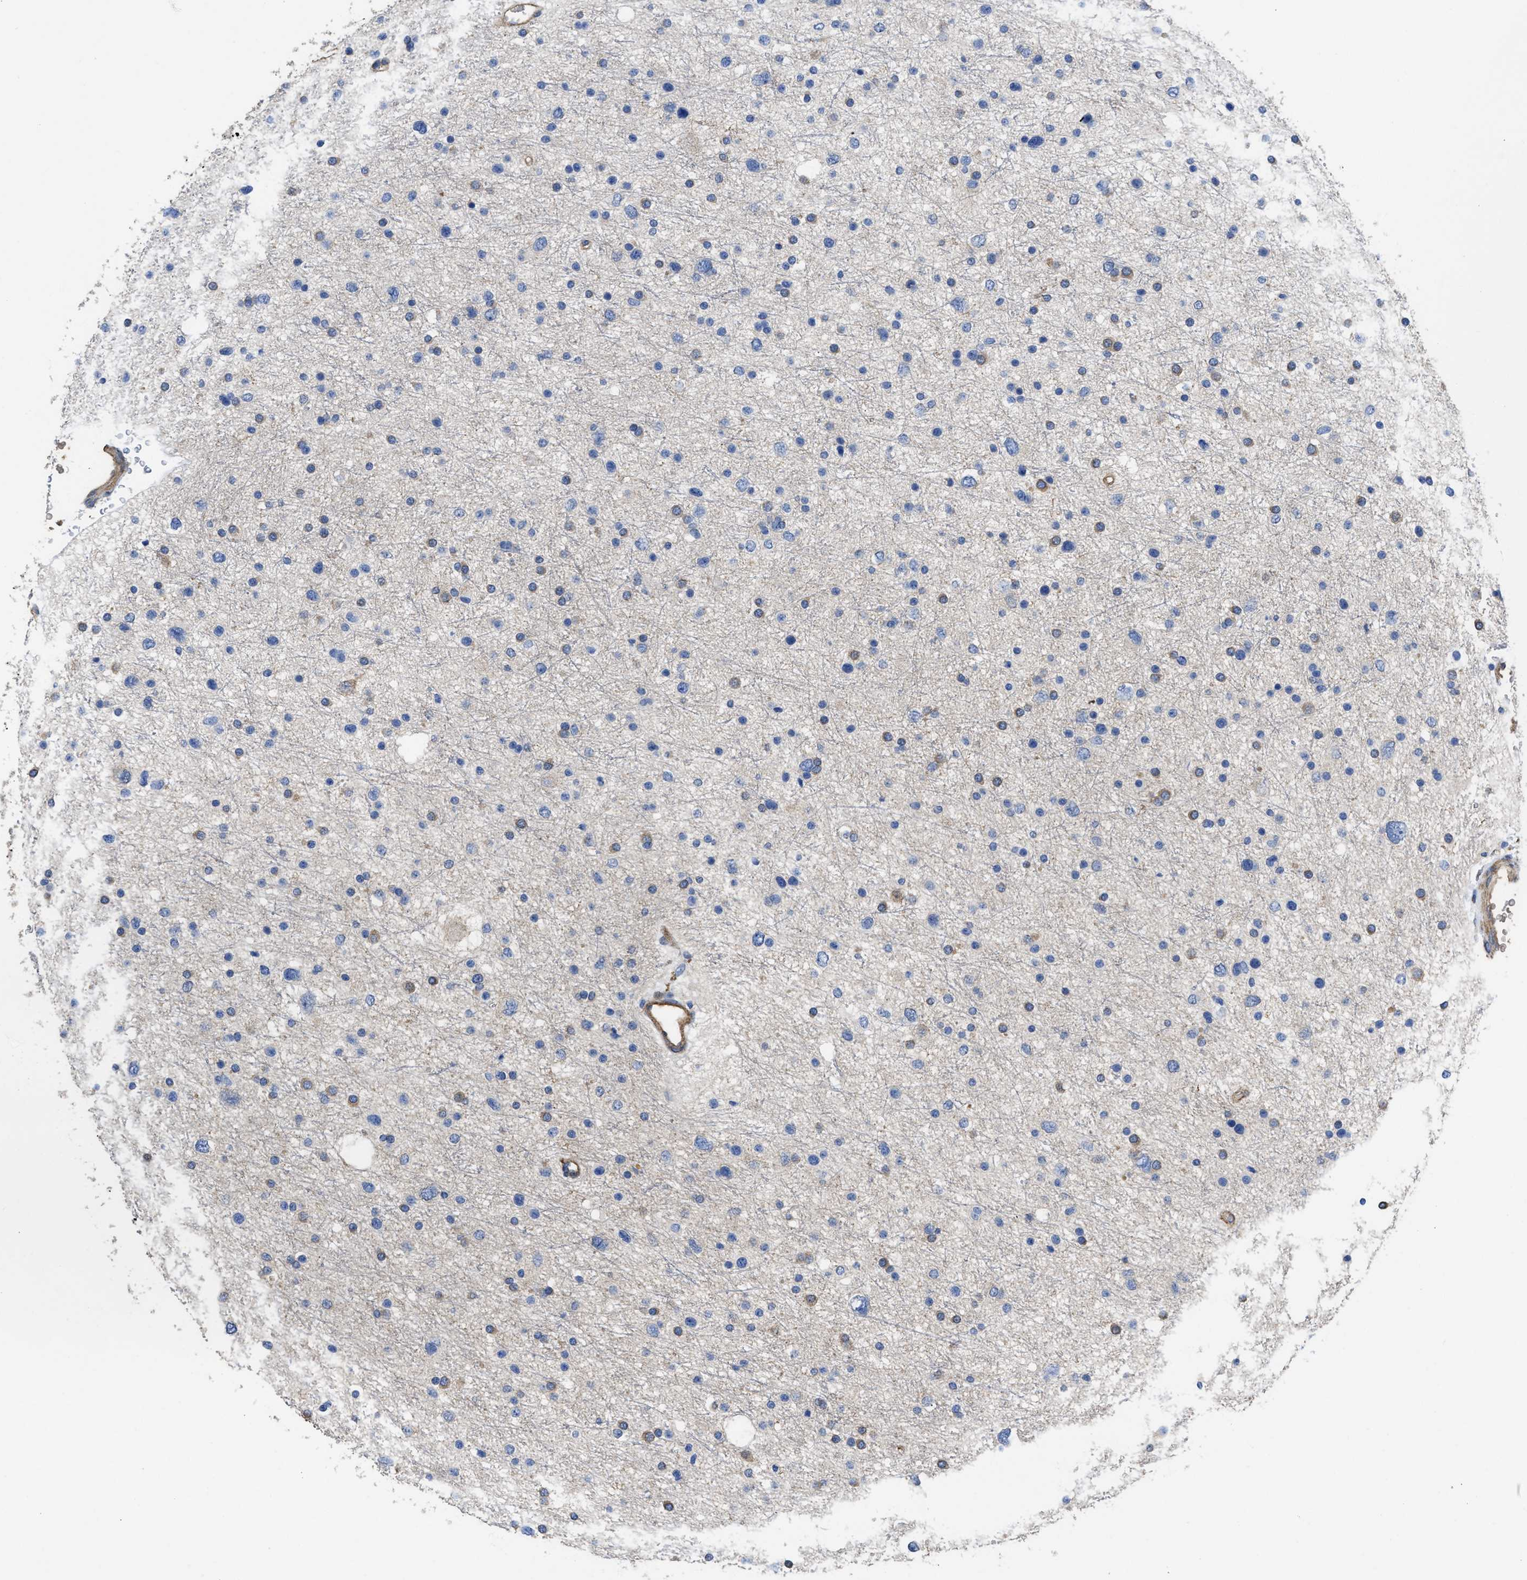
{"staining": {"intensity": "negative", "quantity": "none", "location": "none"}, "tissue": "glioma", "cell_type": "Tumor cells", "image_type": "cancer", "snomed": [{"axis": "morphology", "description": "Glioma, malignant, Low grade"}, {"axis": "topography", "description": "Brain"}], "caption": "Immunohistochemical staining of glioma displays no significant expression in tumor cells.", "gene": "USP4", "patient": {"sex": "female", "age": 37}}